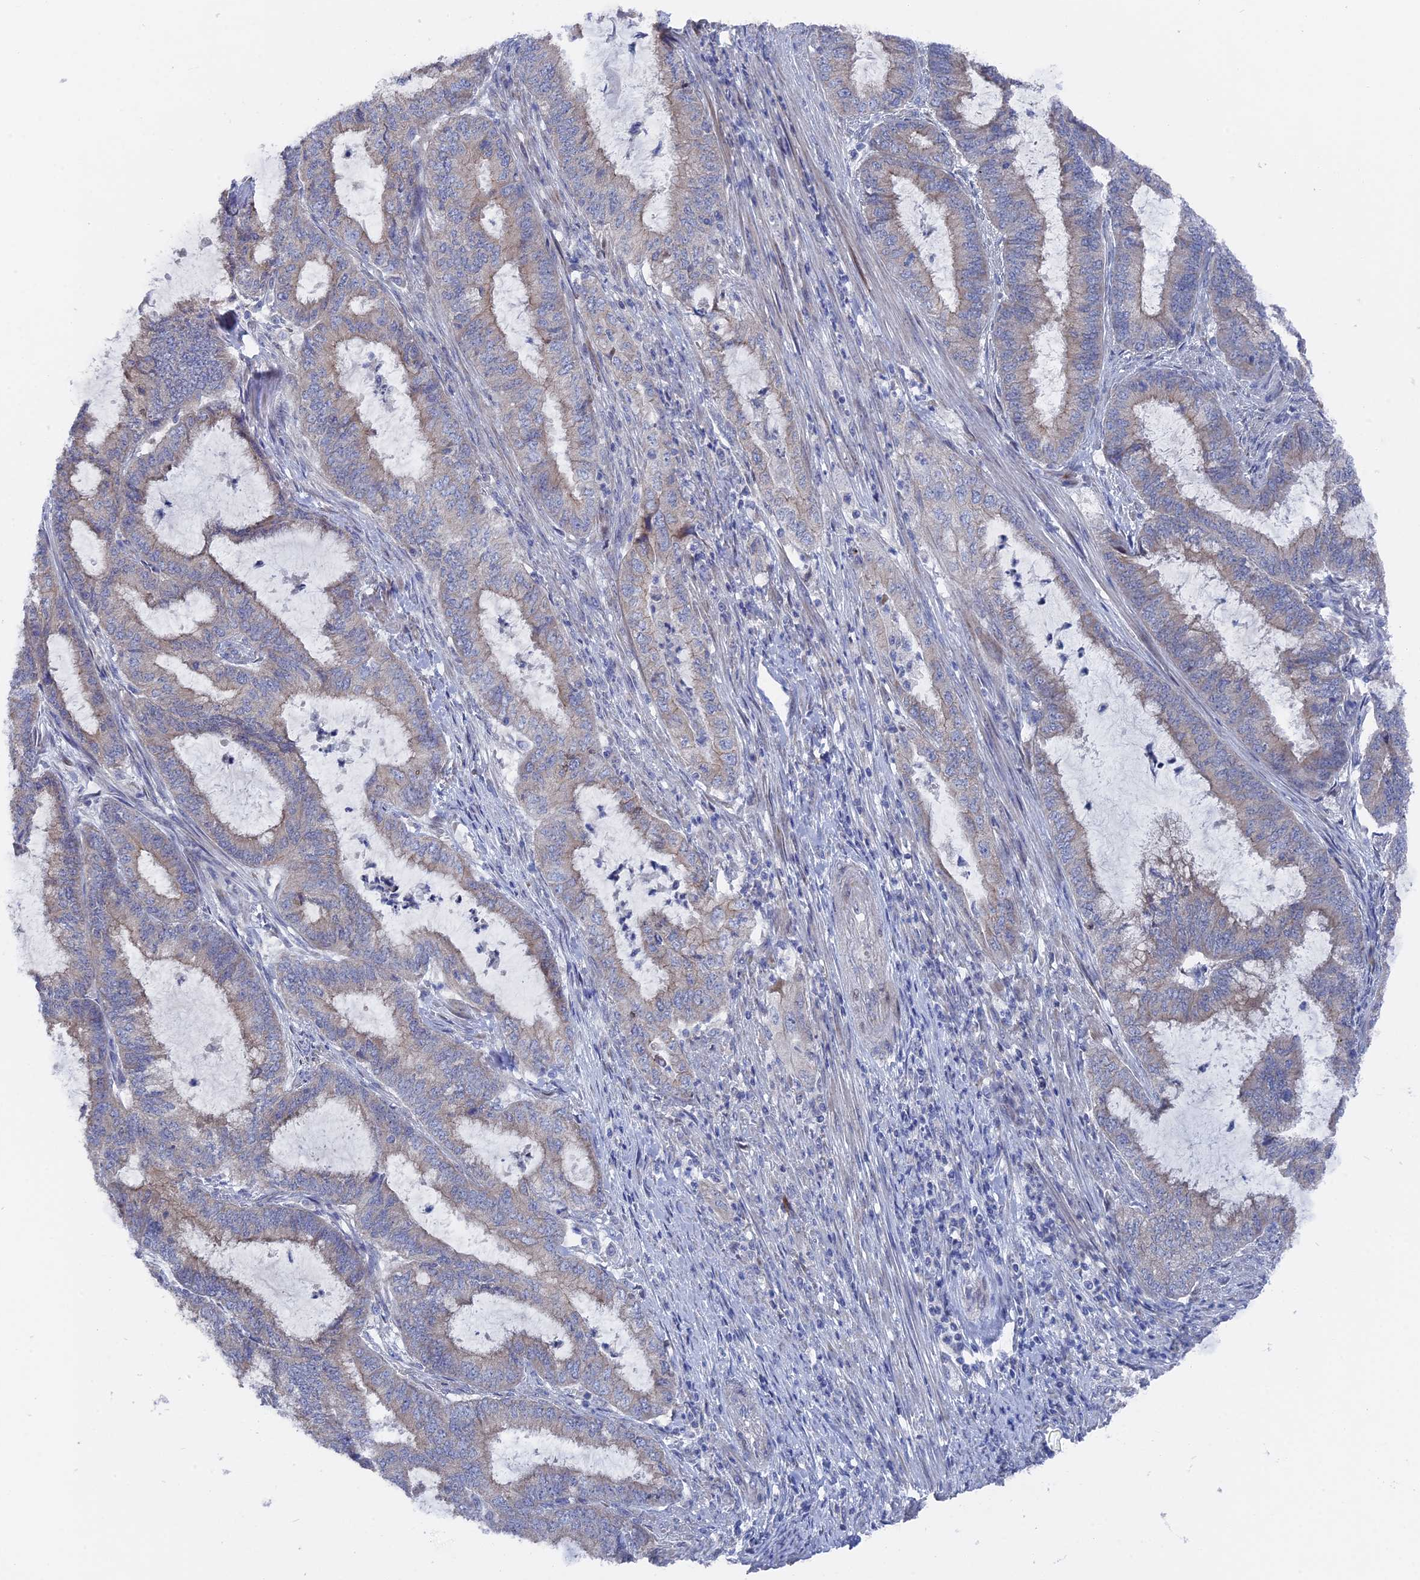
{"staining": {"intensity": "weak", "quantity": "25%-75%", "location": "cytoplasmic/membranous"}, "tissue": "endometrial cancer", "cell_type": "Tumor cells", "image_type": "cancer", "snomed": [{"axis": "morphology", "description": "Adenocarcinoma, NOS"}, {"axis": "topography", "description": "Endometrium"}], "caption": "Human endometrial cancer (adenocarcinoma) stained for a protein (brown) exhibits weak cytoplasmic/membranous positive staining in about 25%-75% of tumor cells.", "gene": "TMEM161A", "patient": {"sex": "female", "age": 51}}